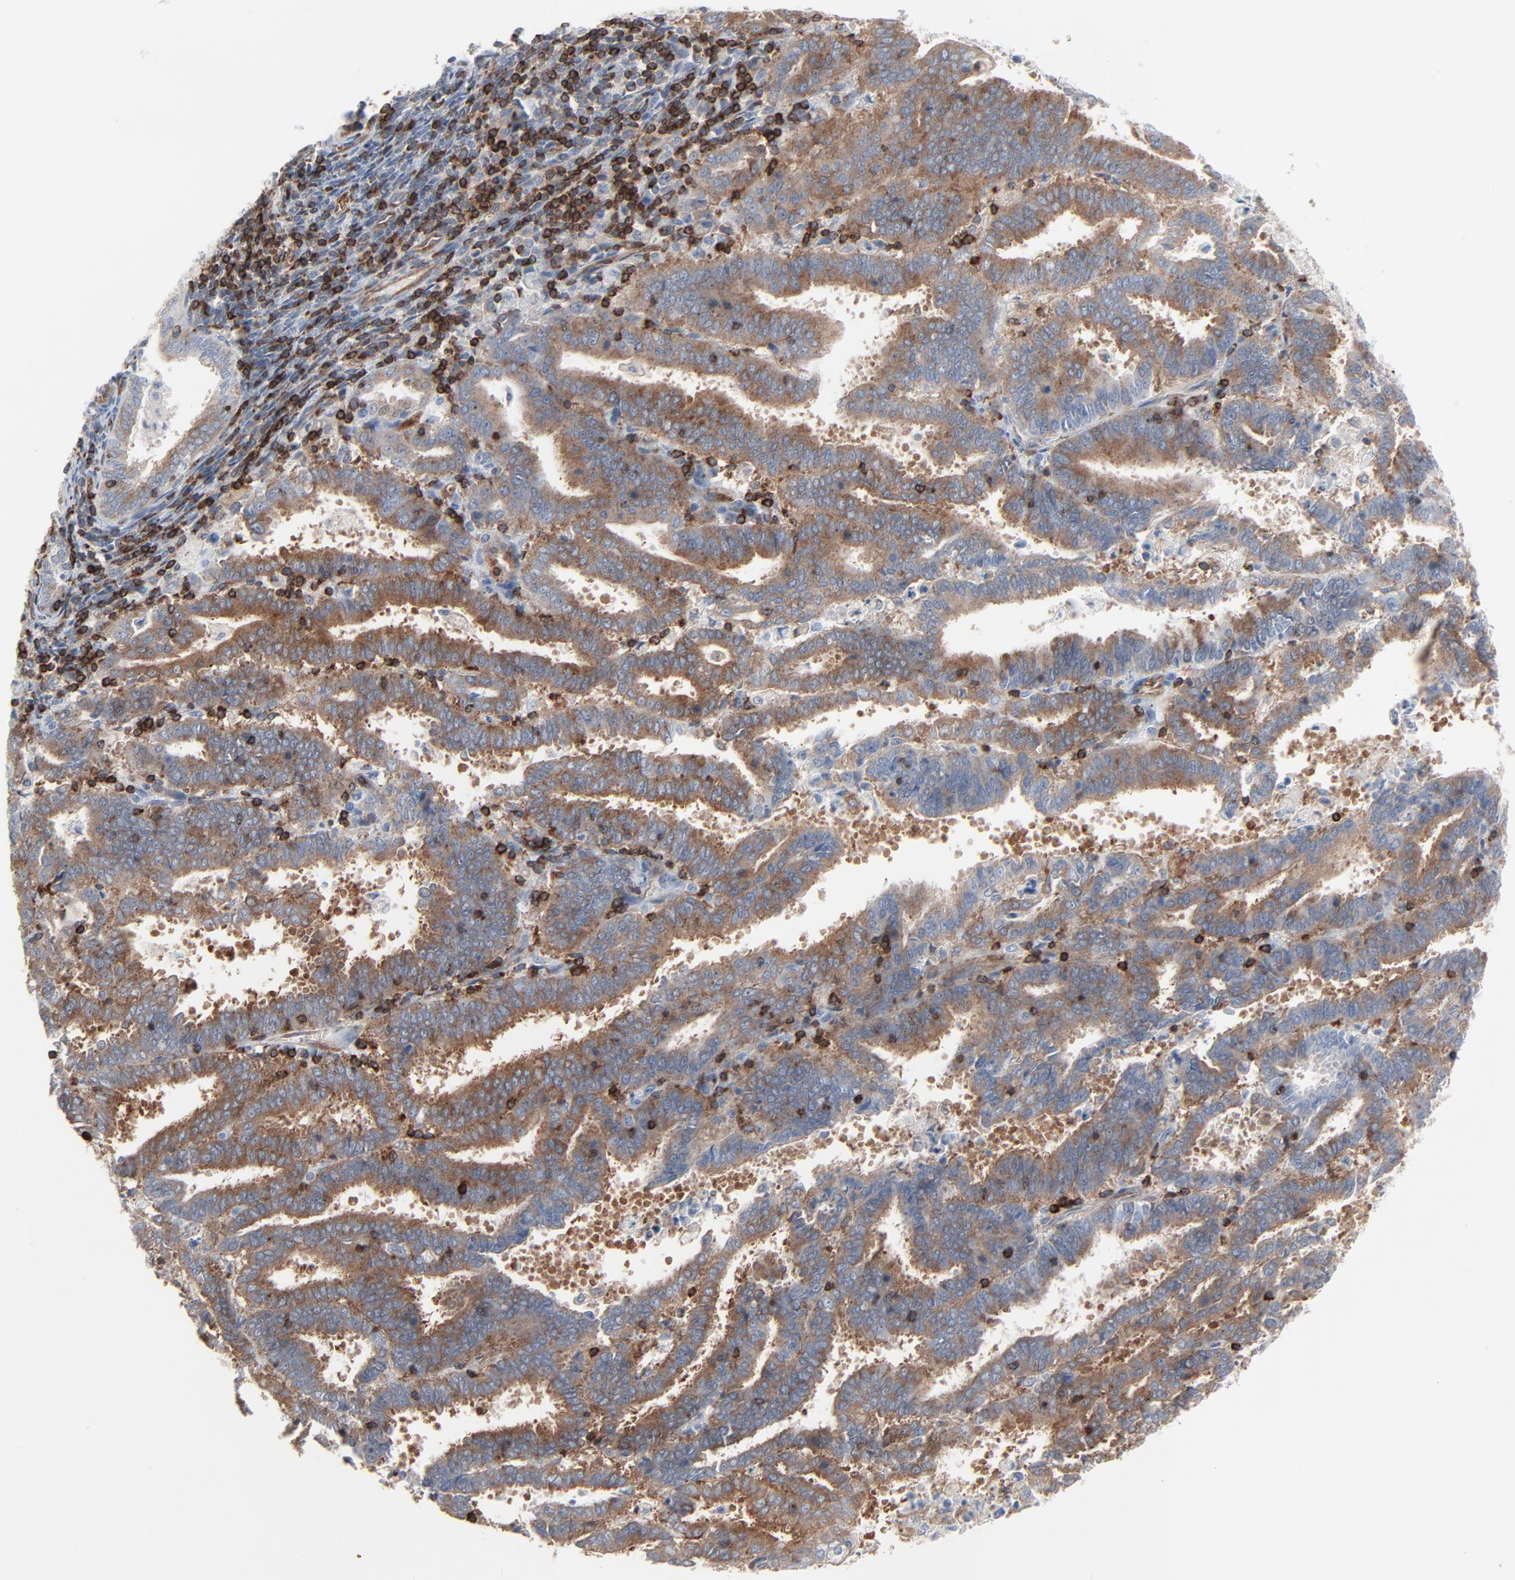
{"staining": {"intensity": "moderate", "quantity": ">75%", "location": "cytoplasmic/membranous"}, "tissue": "endometrial cancer", "cell_type": "Tumor cells", "image_type": "cancer", "snomed": [{"axis": "morphology", "description": "Adenocarcinoma, NOS"}, {"axis": "topography", "description": "Uterus"}], "caption": "Human adenocarcinoma (endometrial) stained with a protein marker reveals moderate staining in tumor cells.", "gene": "OPTN", "patient": {"sex": "female", "age": 83}}